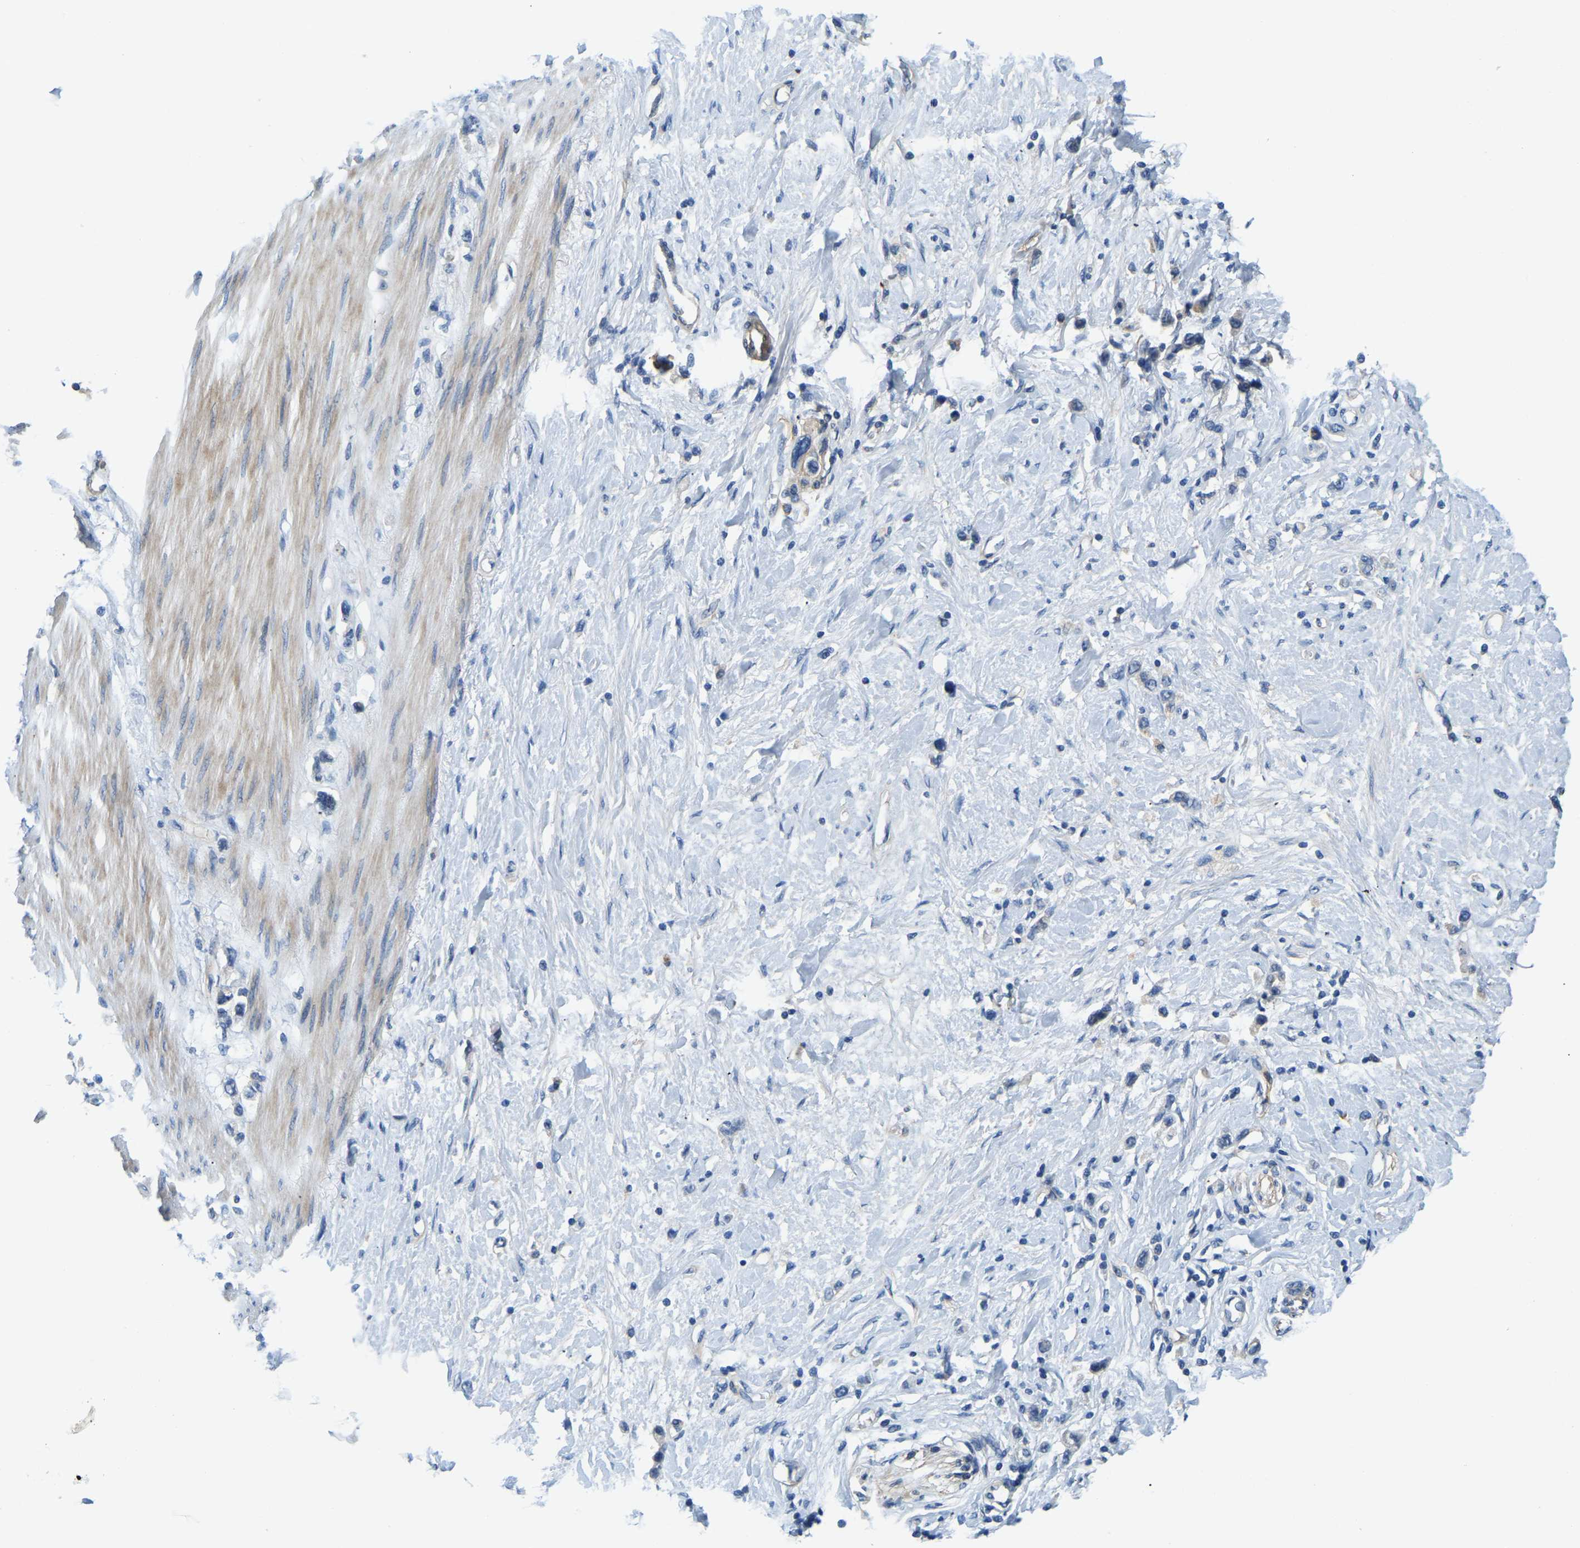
{"staining": {"intensity": "negative", "quantity": "none", "location": "none"}, "tissue": "stomach cancer", "cell_type": "Tumor cells", "image_type": "cancer", "snomed": [{"axis": "morphology", "description": "Adenocarcinoma, NOS"}, {"axis": "topography", "description": "Stomach"}], "caption": "This is an IHC image of adenocarcinoma (stomach). There is no positivity in tumor cells.", "gene": "LIAS", "patient": {"sex": "female", "age": 65}}